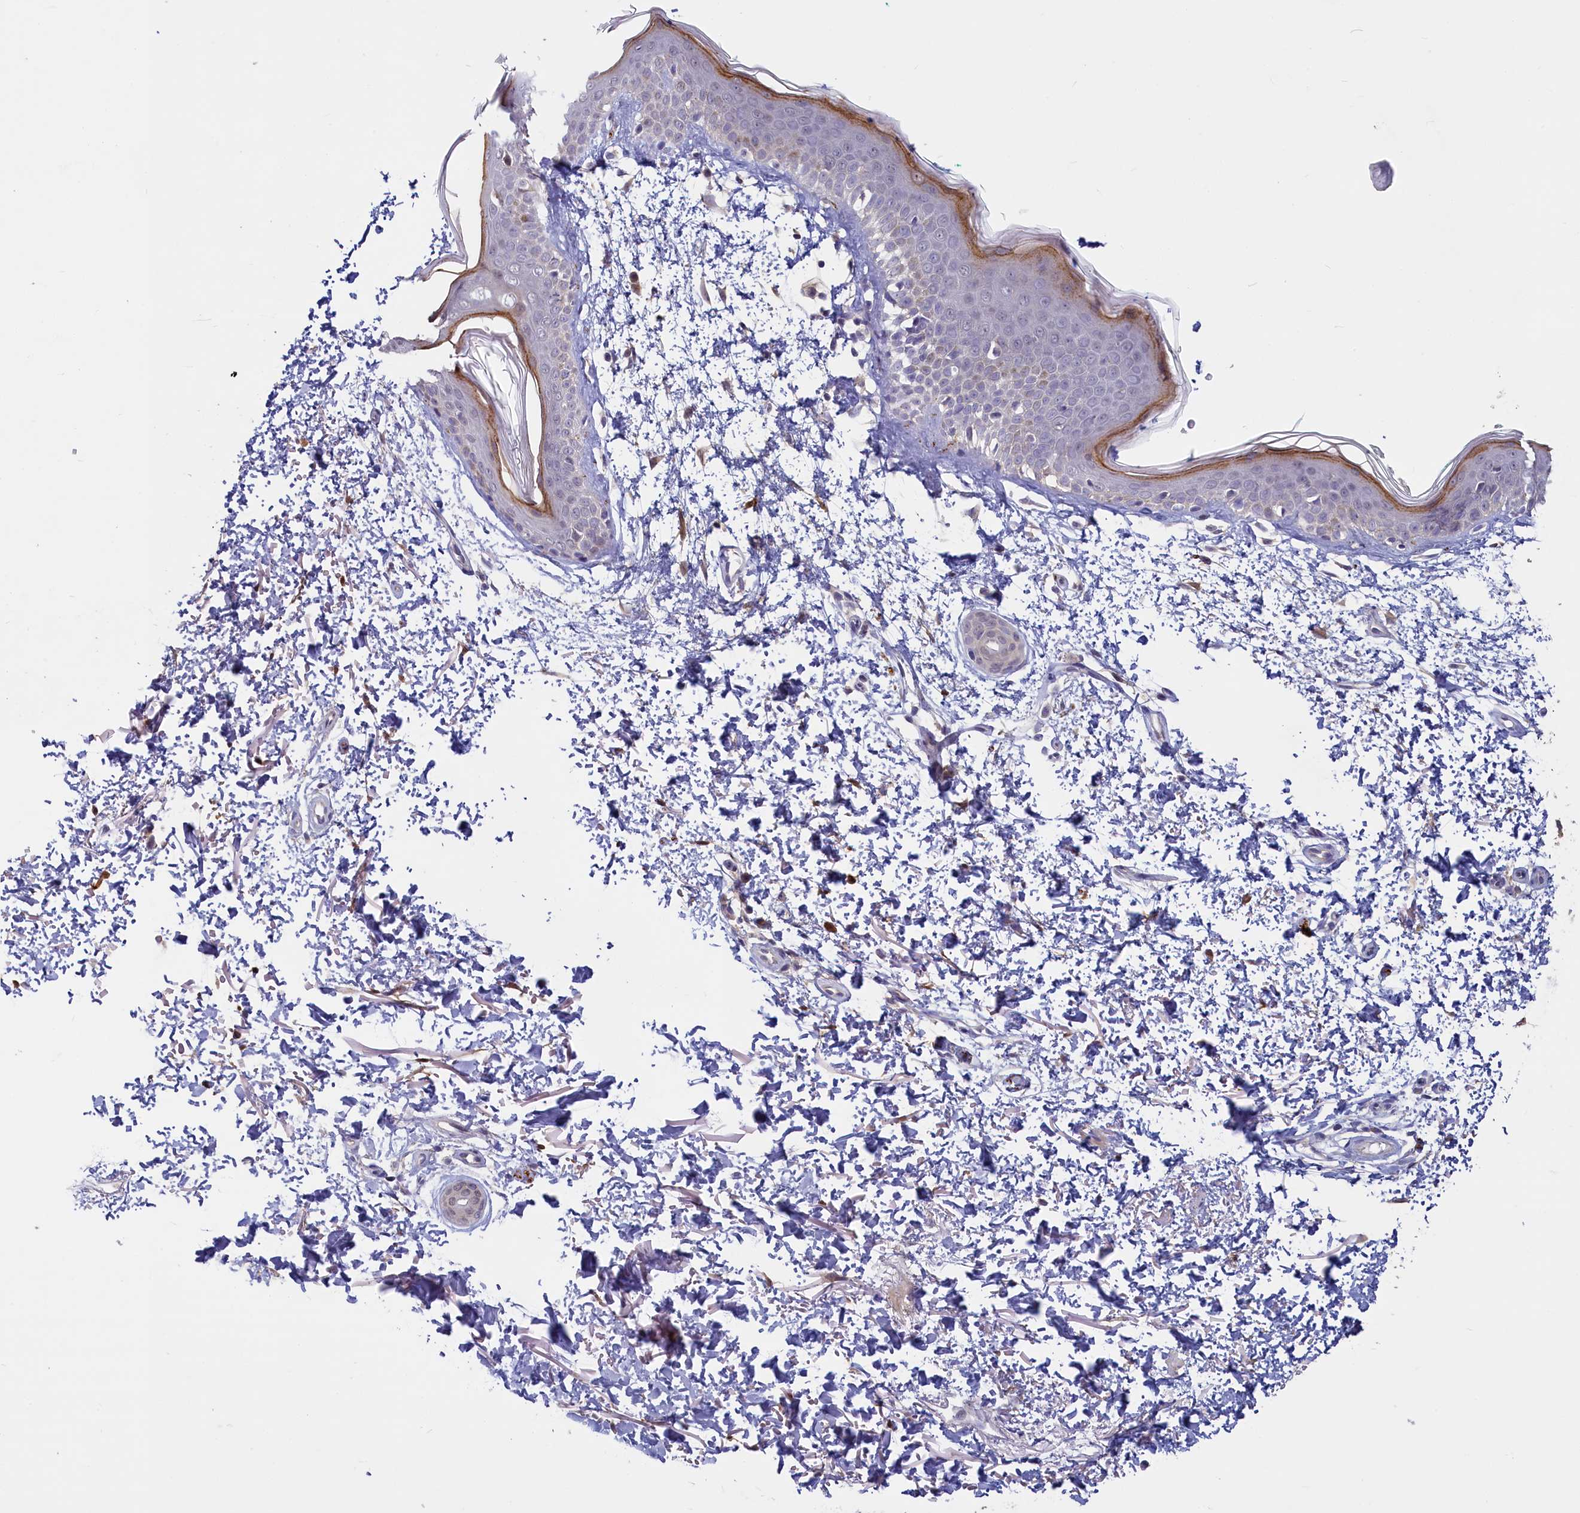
{"staining": {"intensity": "moderate", "quantity": "25%-75%", "location": "cytoplasmic/membranous,nuclear"}, "tissue": "skin", "cell_type": "Fibroblasts", "image_type": "normal", "snomed": [{"axis": "morphology", "description": "Normal tissue, NOS"}, {"axis": "topography", "description": "Skin"}], "caption": "Human skin stained for a protein (brown) shows moderate cytoplasmic/membranous,nuclear positive expression in approximately 25%-75% of fibroblasts.", "gene": "UCHL3", "patient": {"sex": "male", "age": 66}}